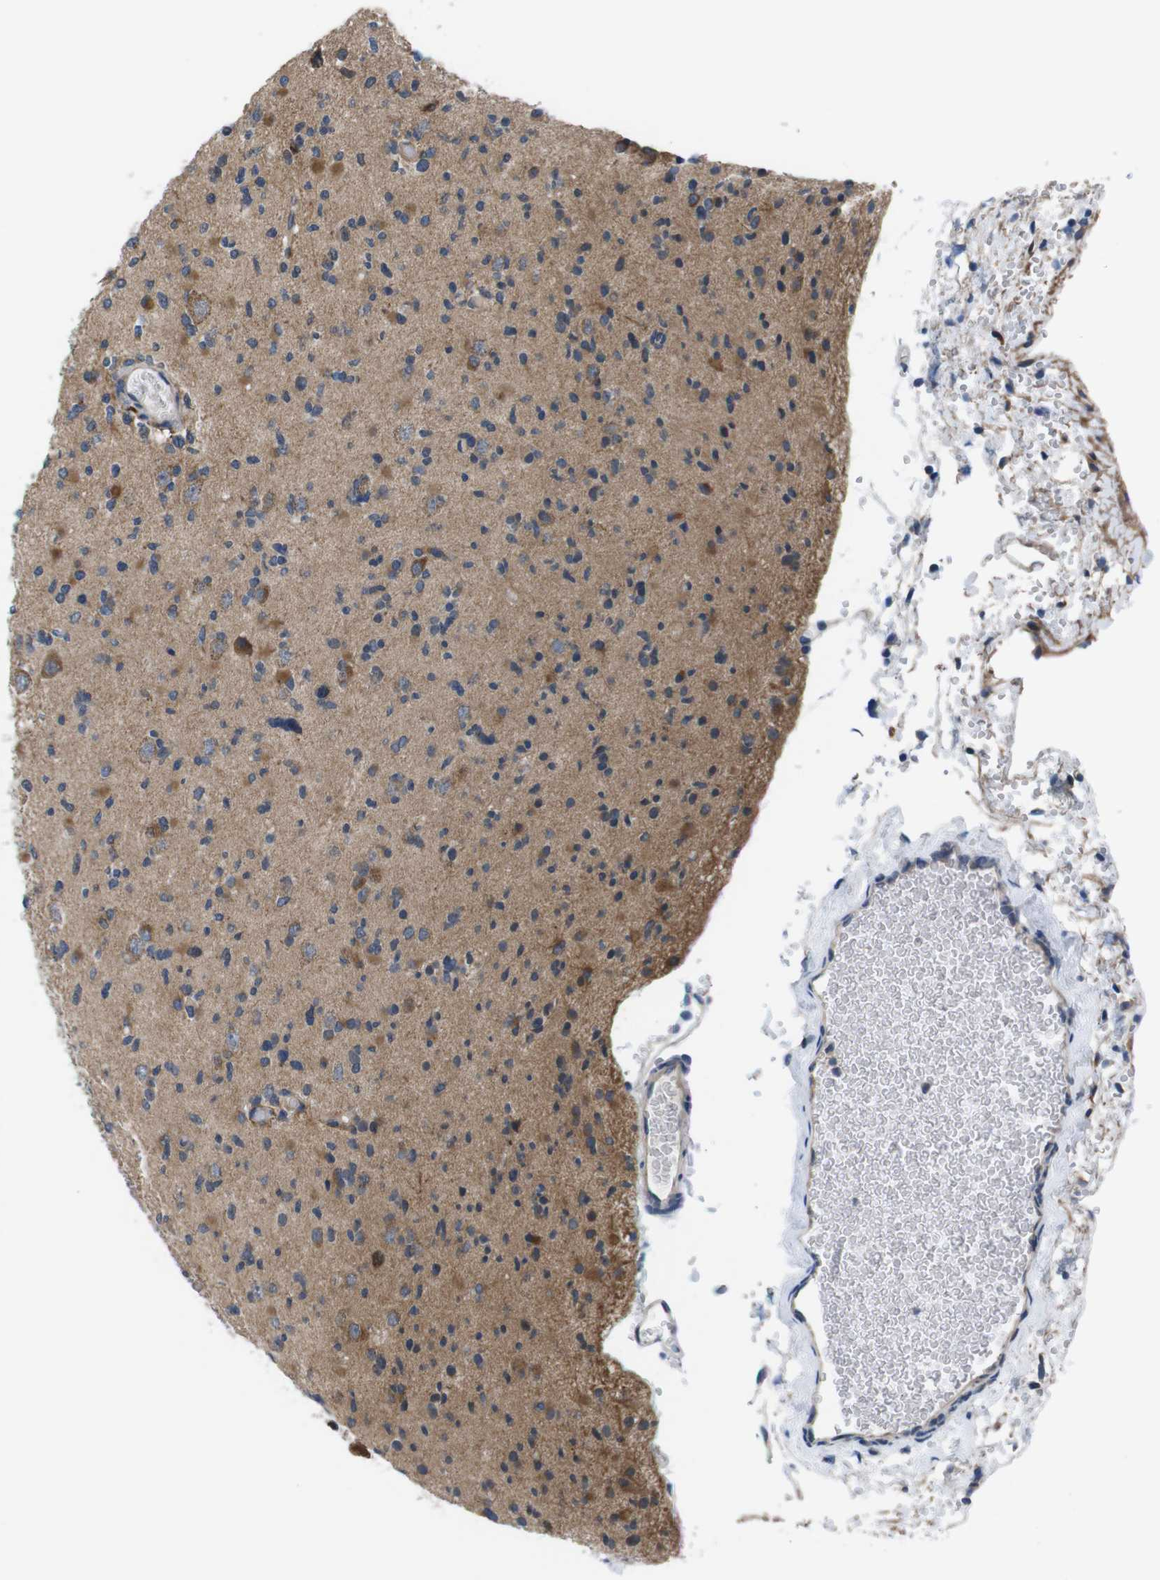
{"staining": {"intensity": "moderate", "quantity": "25%-75%", "location": "cytoplasmic/membranous"}, "tissue": "glioma", "cell_type": "Tumor cells", "image_type": "cancer", "snomed": [{"axis": "morphology", "description": "Glioma, malignant, Low grade"}, {"axis": "topography", "description": "Brain"}], "caption": "Immunohistochemical staining of glioma shows moderate cytoplasmic/membranous protein positivity in about 25%-75% of tumor cells. Using DAB (3,3'-diaminobenzidine) (brown) and hematoxylin (blue) stains, captured at high magnification using brightfield microscopy.", "gene": "JAK1", "patient": {"sex": "female", "age": 22}}